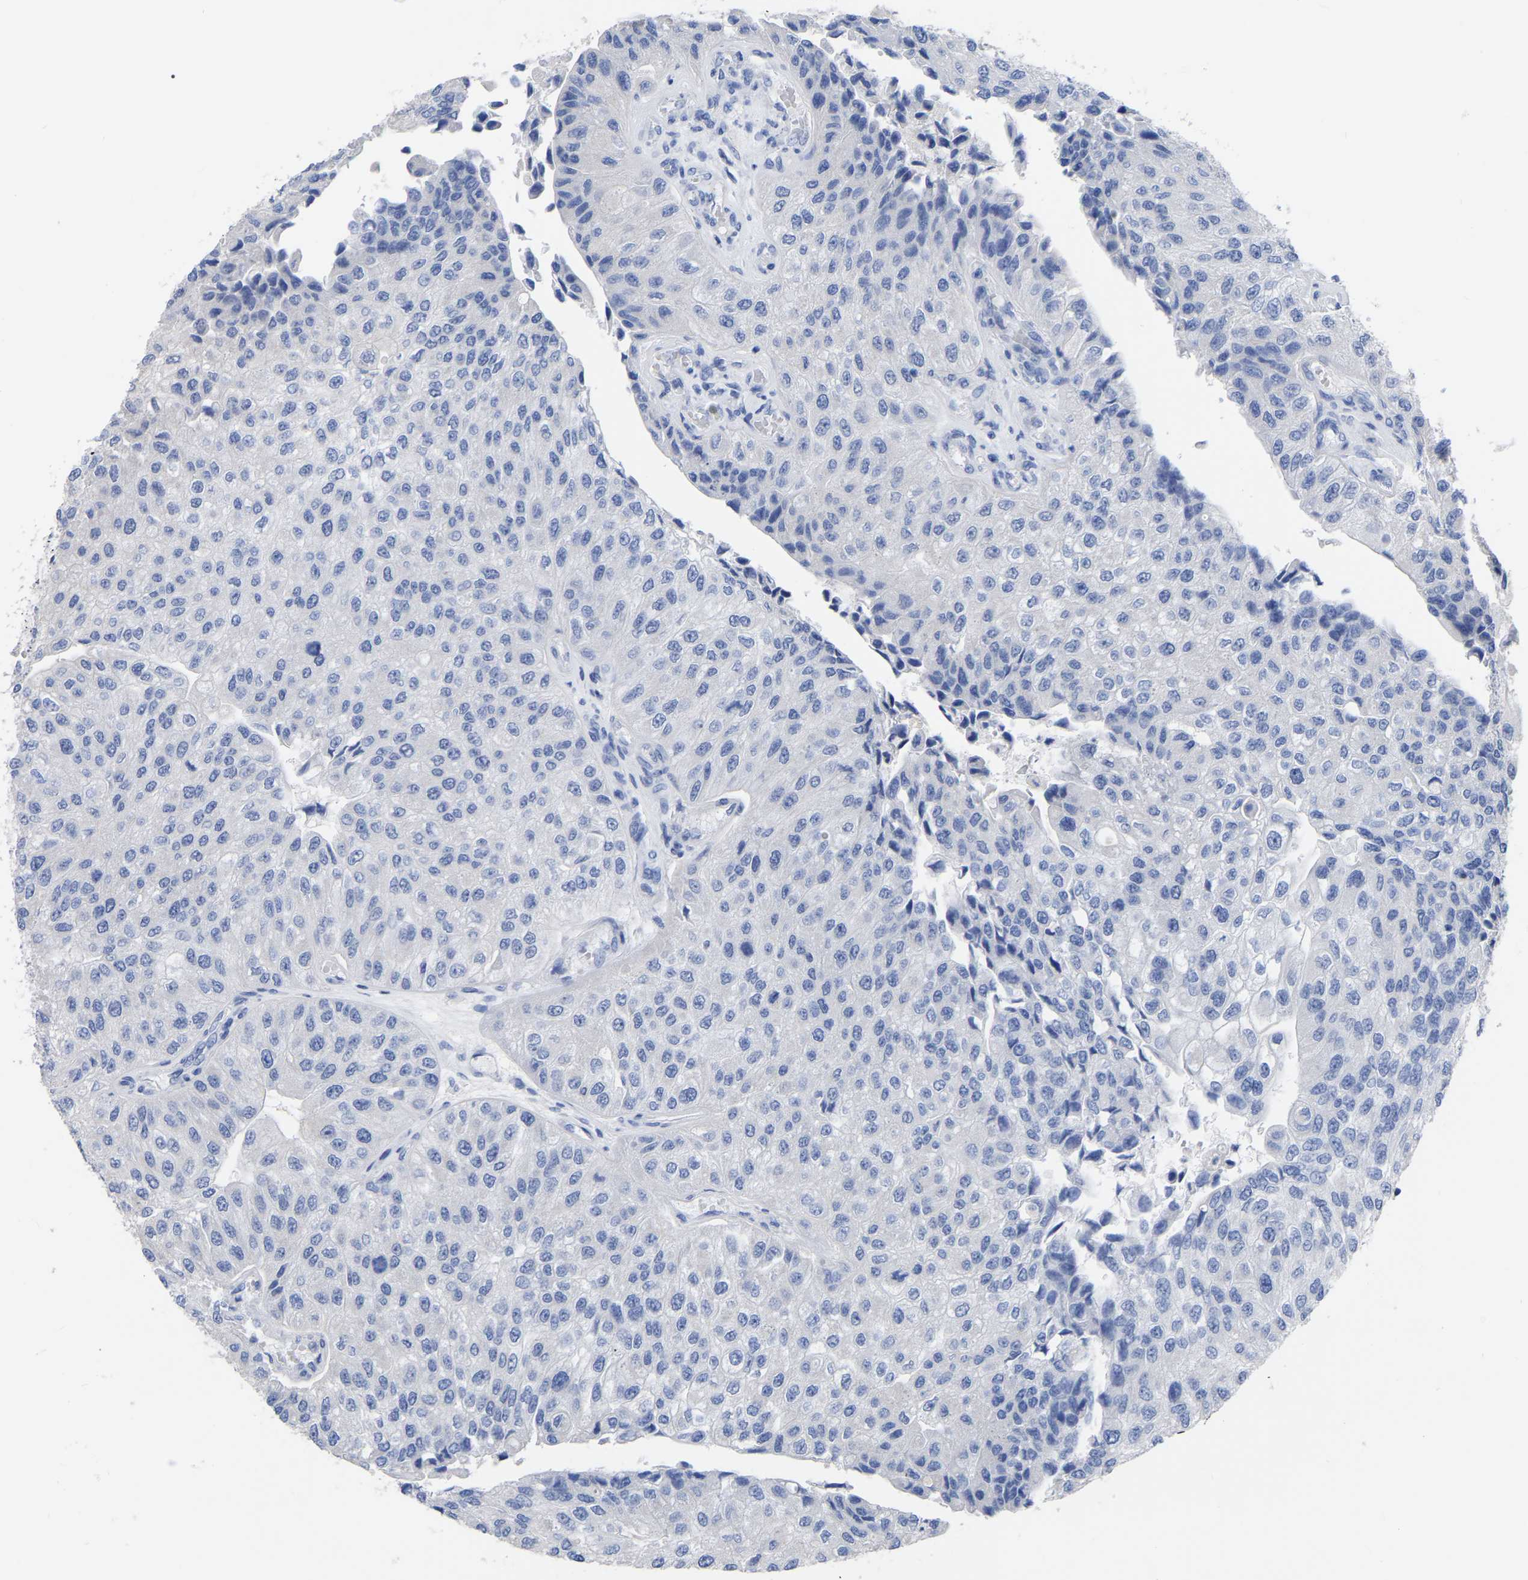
{"staining": {"intensity": "negative", "quantity": "none", "location": "none"}, "tissue": "urothelial cancer", "cell_type": "Tumor cells", "image_type": "cancer", "snomed": [{"axis": "morphology", "description": "Urothelial carcinoma, High grade"}, {"axis": "topography", "description": "Kidney"}, {"axis": "topography", "description": "Urinary bladder"}], "caption": "A photomicrograph of human high-grade urothelial carcinoma is negative for staining in tumor cells. The staining was performed using DAB to visualize the protein expression in brown, while the nuclei were stained in blue with hematoxylin (Magnification: 20x).", "gene": "ANXA13", "patient": {"sex": "male", "age": 77}}